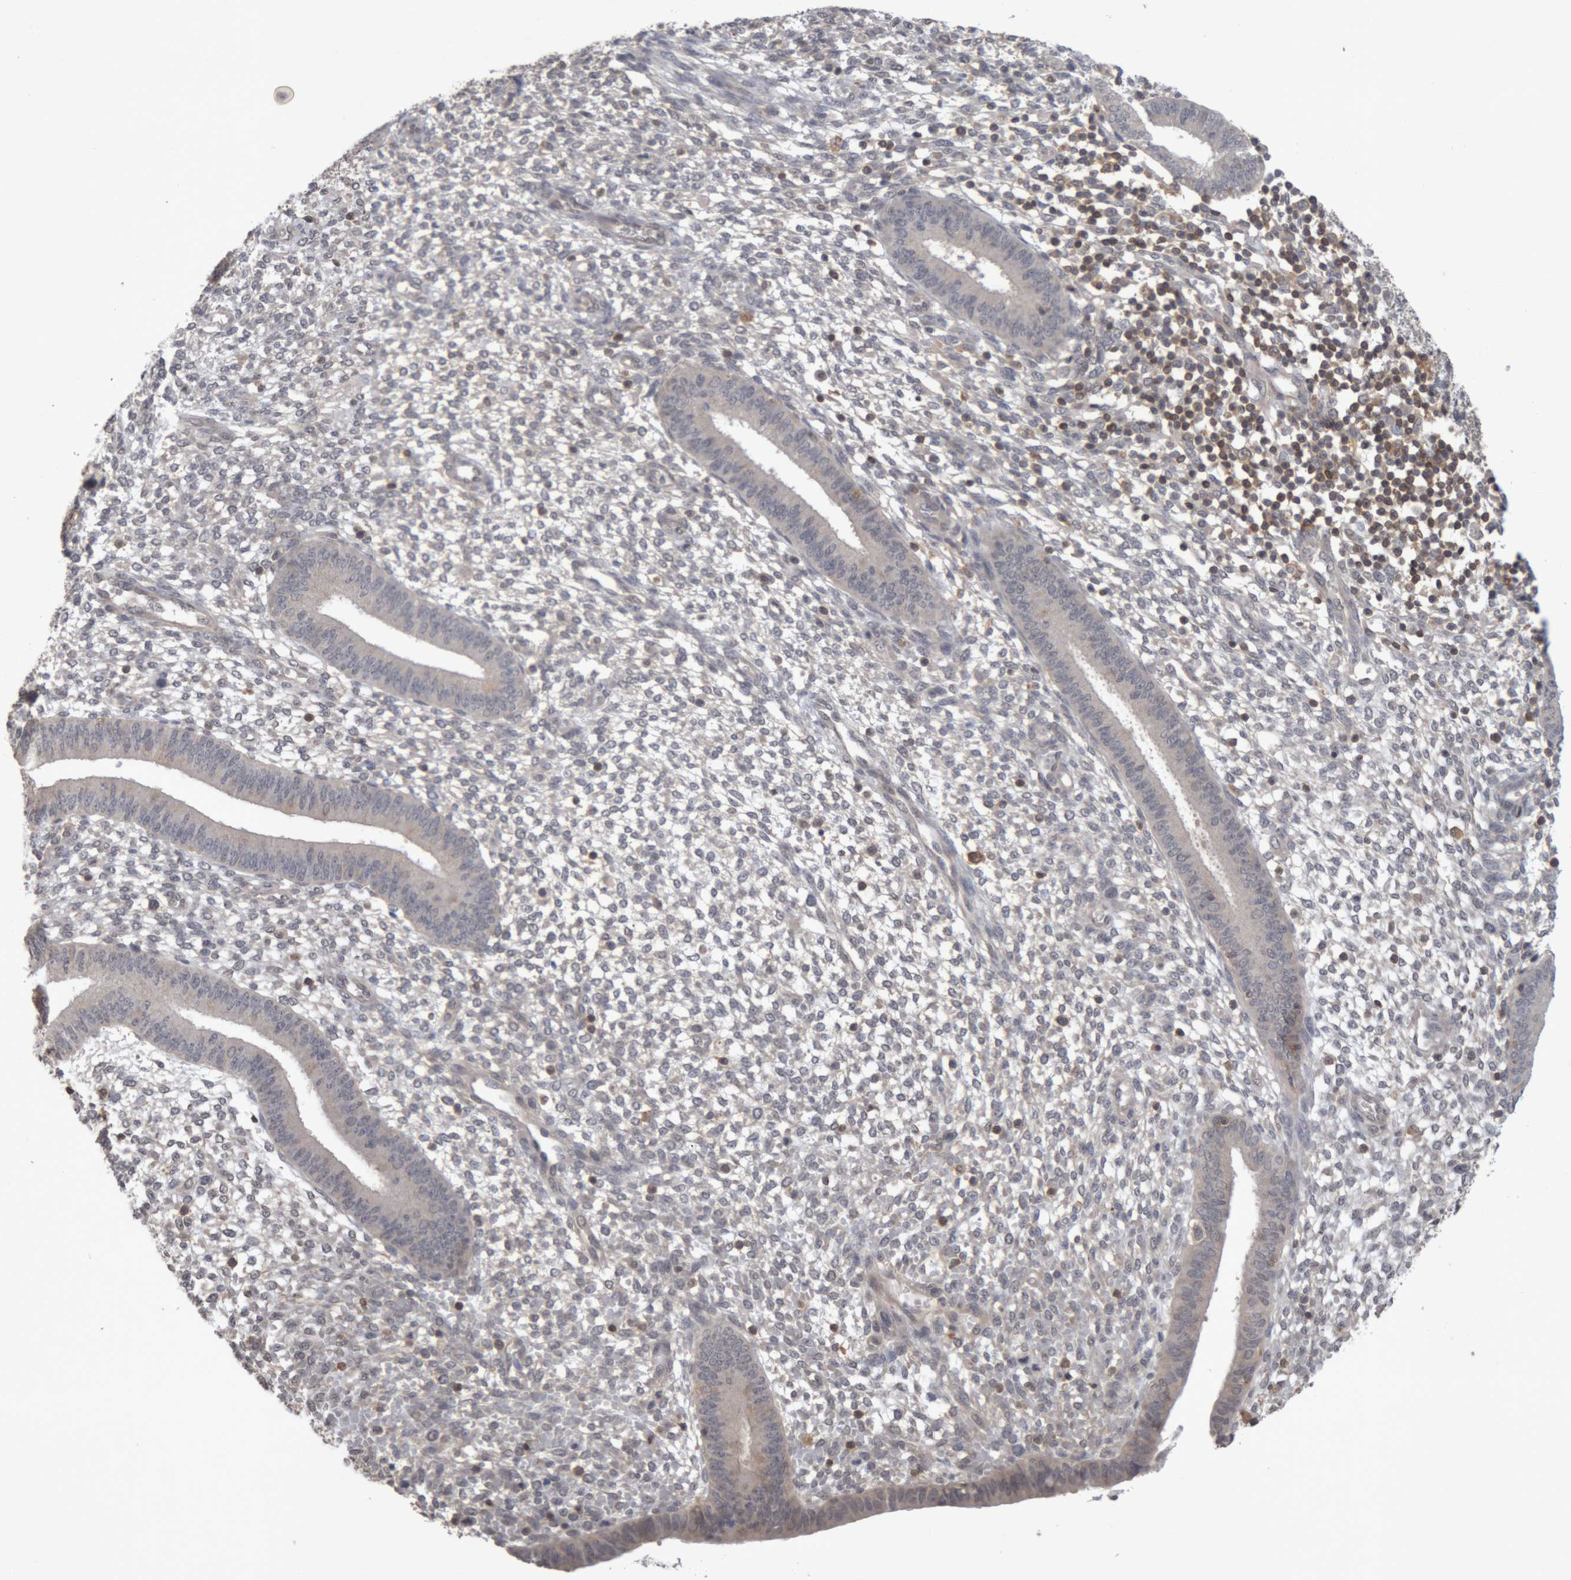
{"staining": {"intensity": "negative", "quantity": "none", "location": "none"}, "tissue": "endometrium", "cell_type": "Cells in endometrial stroma", "image_type": "normal", "snomed": [{"axis": "morphology", "description": "Normal tissue, NOS"}, {"axis": "topography", "description": "Endometrium"}], "caption": "A photomicrograph of human endometrium is negative for staining in cells in endometrial stroma. (DAB immunohistochemistry (IHC) with hematoxylin counter stain).", "gene": "NFATC2", "patient": {"sex": "female", "age": 46}}